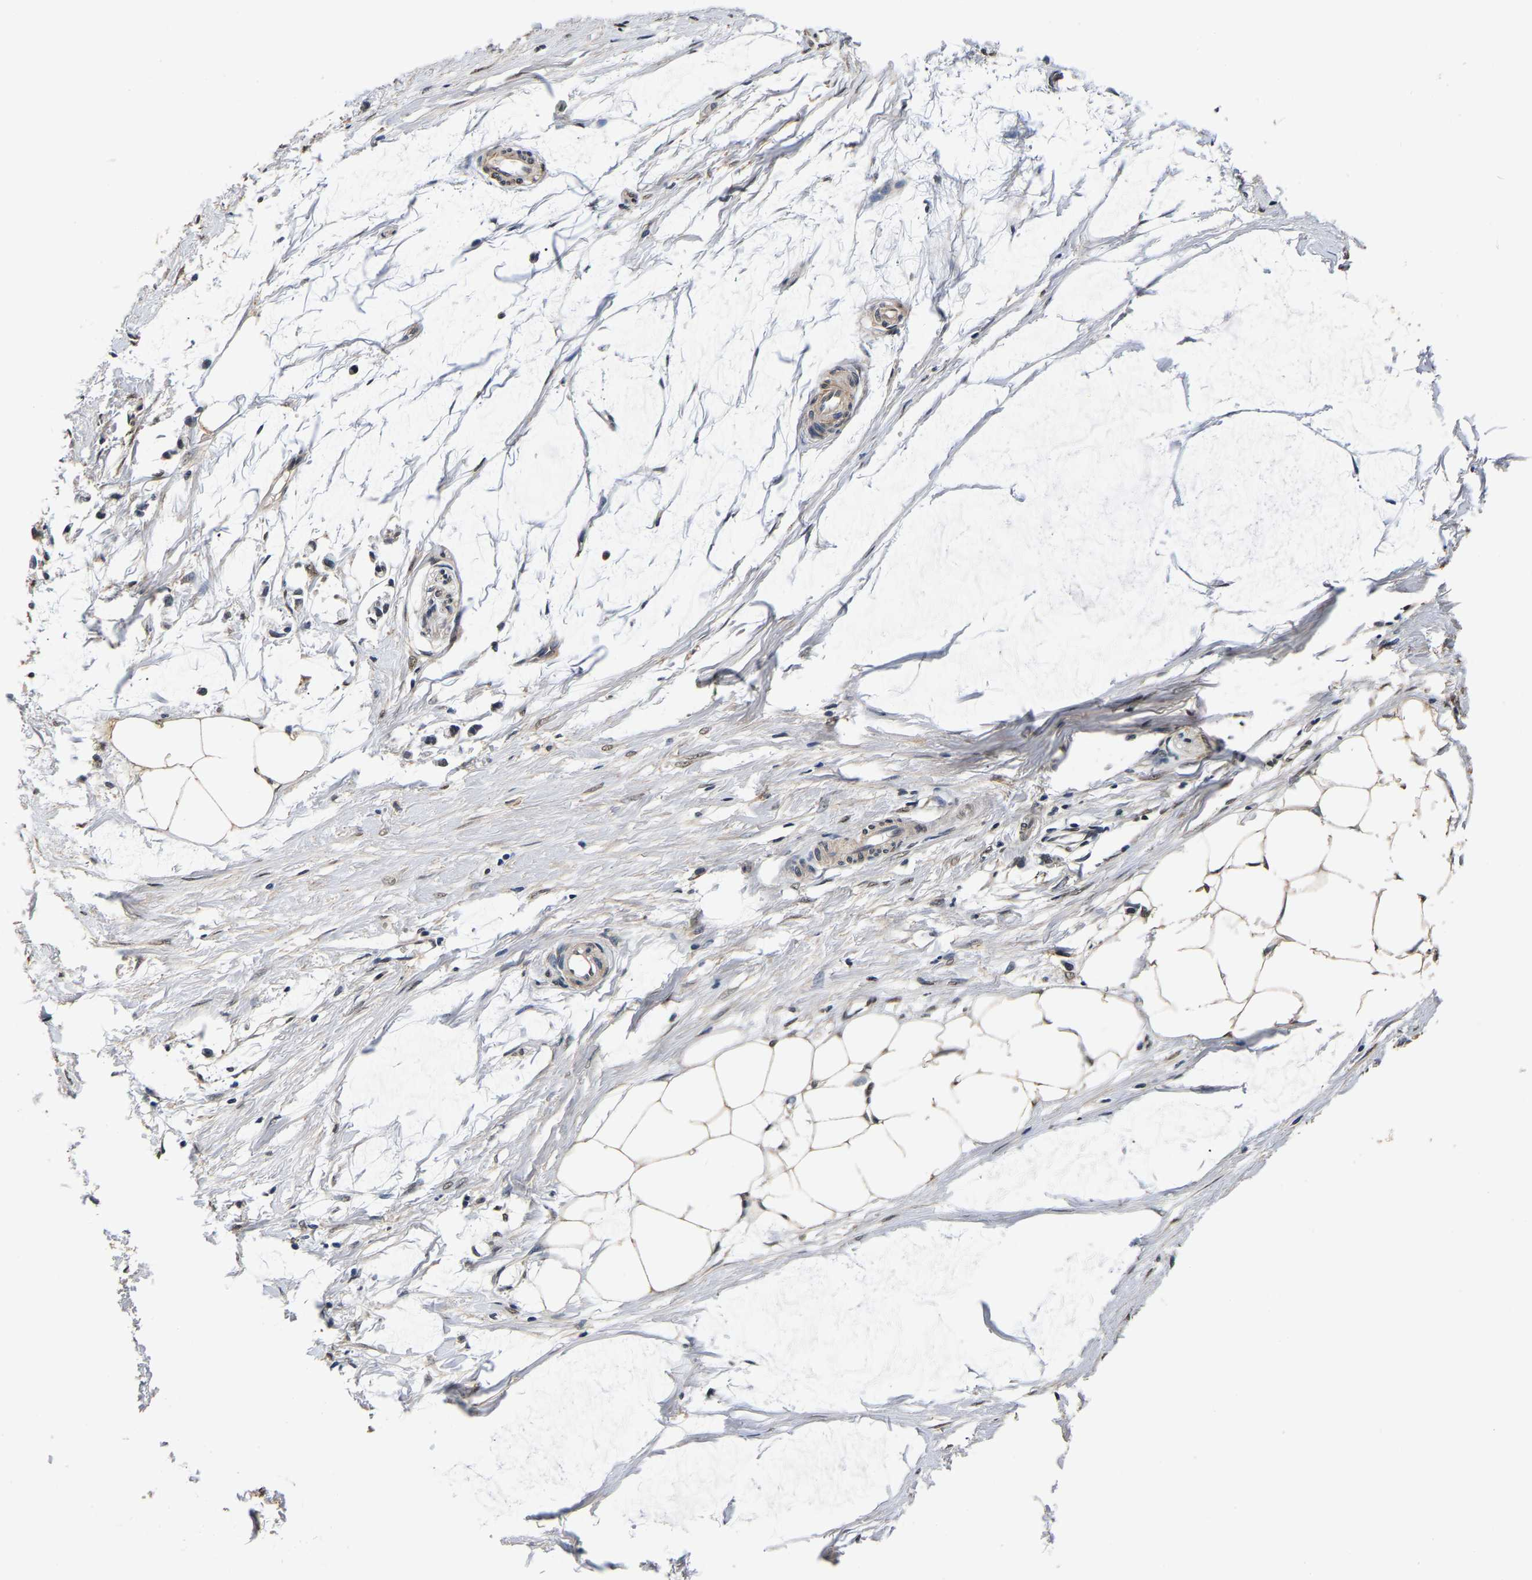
{"staining": {"intensity": "weak", "quantity": ">75%", "location": "cytoplasmic/membranous"}, "tissue": "adipose tissue", "cell_type": "Adipocytes", "image_type": "normal", "snomed": [{"axis": "morphology", "description": "Normal tissue, NOS"}, {"axis": "morphology", "description": "Adenocarcinoma, NOS"}, {"axis": "topography", "description": "Colon"}, {"axis": "topography", "description": "Peripheral nerve tissue"}], "caption": "A photomicrograph of adipose tissue stained for a protein exhibits weak cytoplasmic/membranous brown staining in adipocytes. The staining is performed using DAB (3,3'-diaminobenzidine) brown chromogen to label protein expression. The nuclei are counter-stained blue using hematoxylin.", "gene": "RUVBL1", "patient": {"sex": "male", "age": 14}}